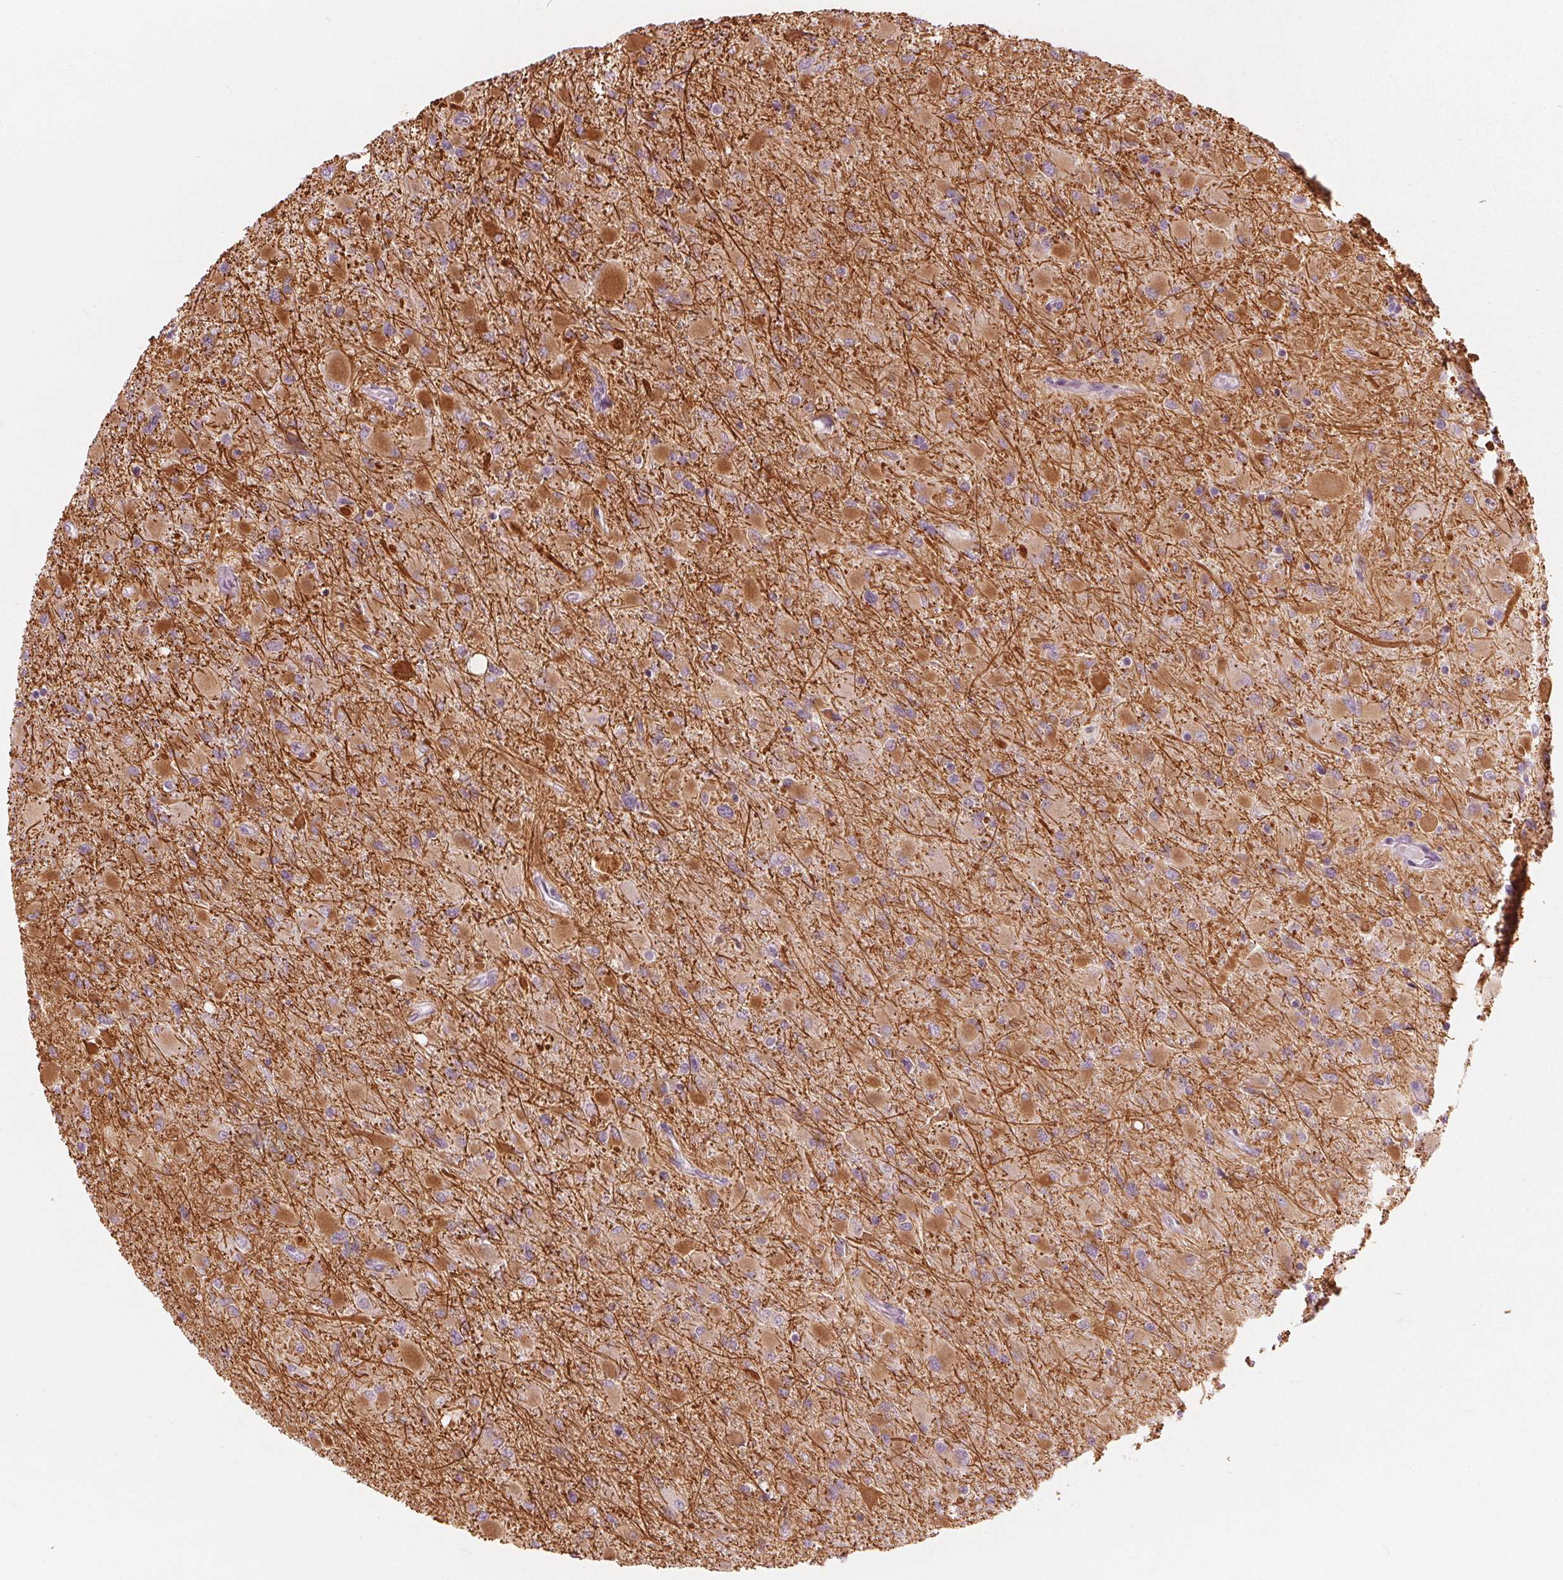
{"staining": {"intensity": "moderate", "quantity": "<25%", "location": "cytoplasmic/membranous"}, "tissue": "glioma", "cell_type": "Tumor cells", "image_type": "cancer", "snomed": [{"axis": "morphology", "description": "Glioma, malignant, High grade"}, {"axis": "topography", "description": "Cerebral cortex"}], "caption": "Human malignant glioma (high-grade) stained with a brown dye demonstrates moderate cytoplasmic/membranous positive positivity in approximately <25% of tumor cells.", "gene": "BRSK1", "patient": {"sex": "female", "age": 36}}